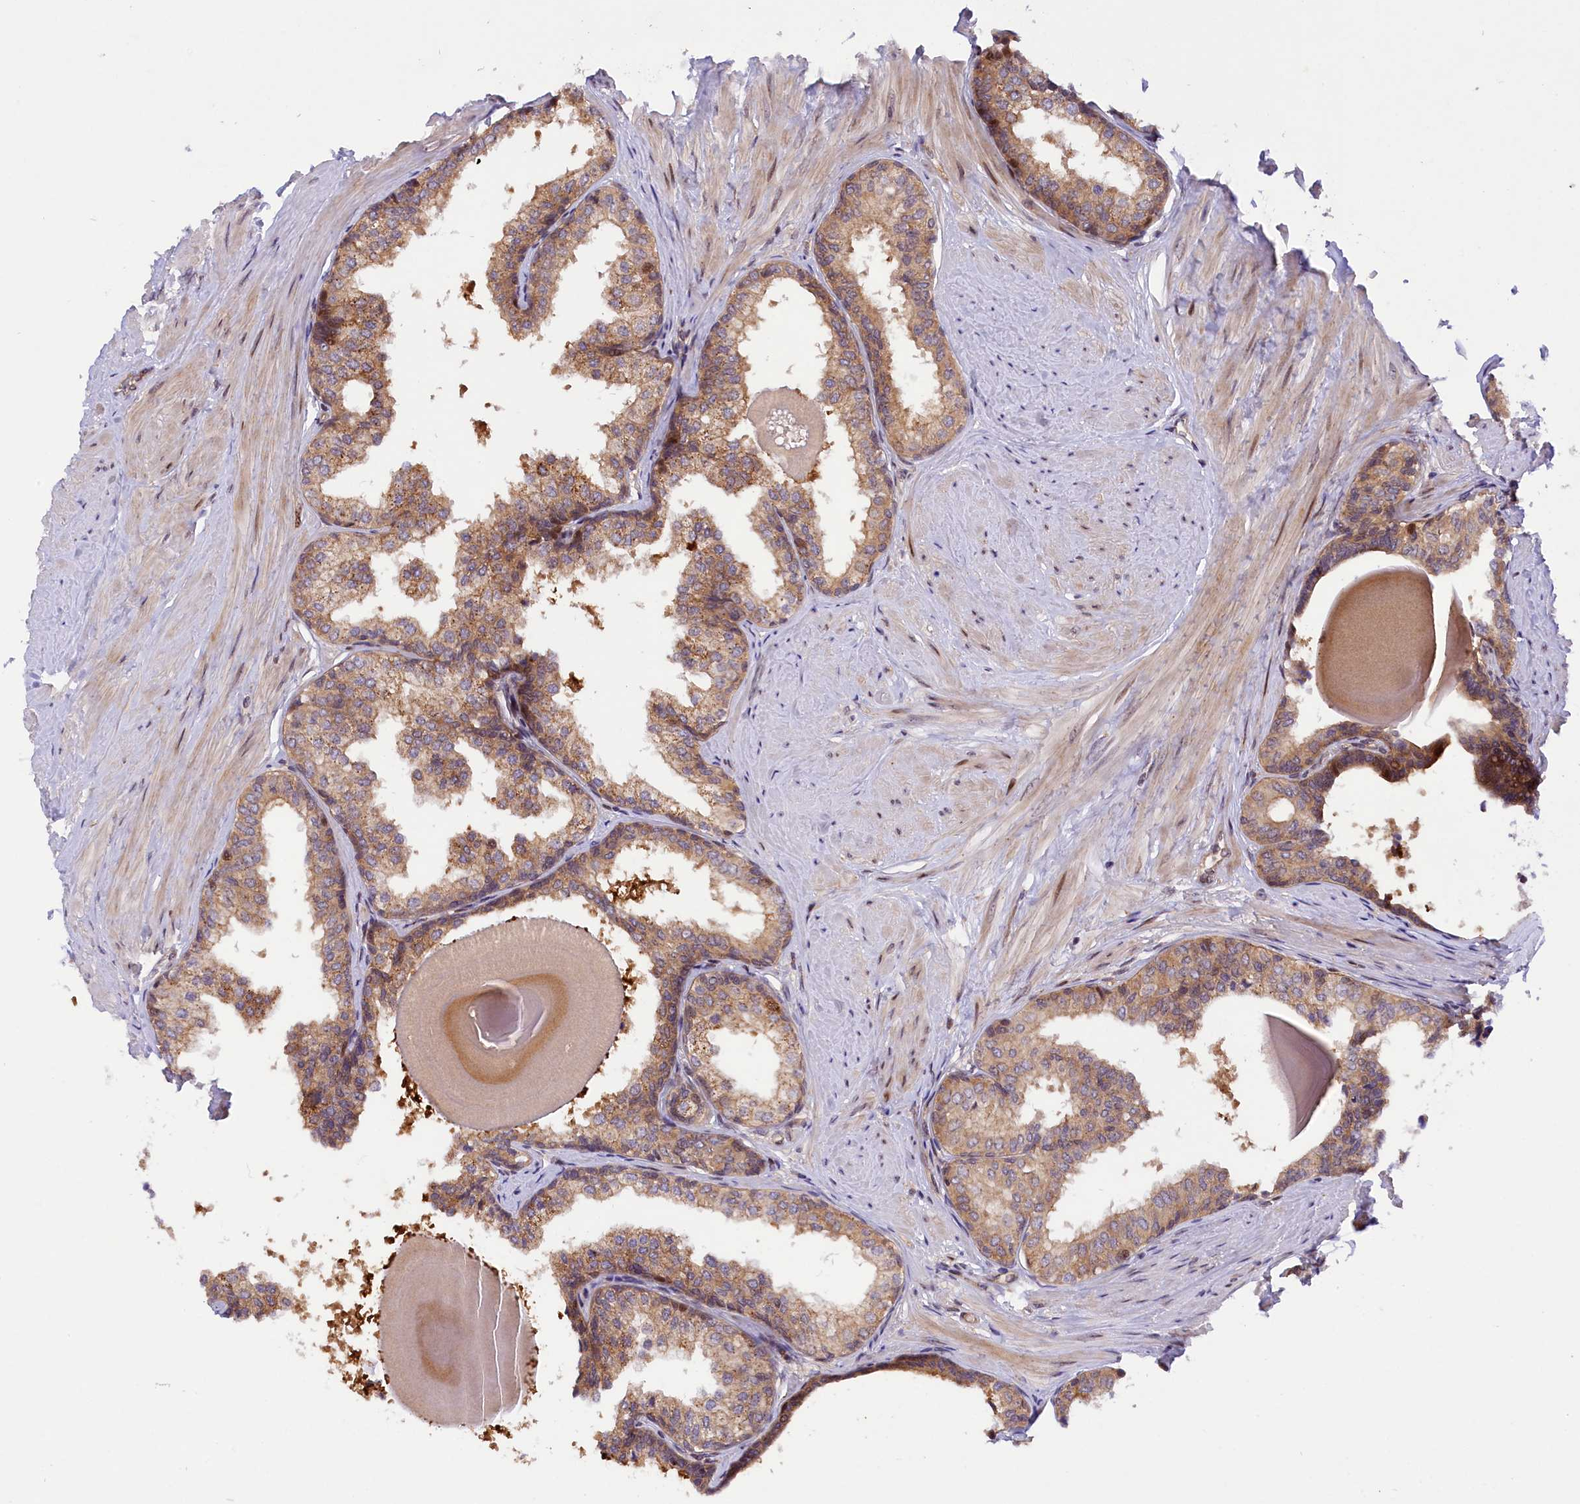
{"staining": {"intensity": "moderate", "quantity": ">75%", "location": "cytoplasmic/membranous"}, "tissue": "prostate", "cell_type": "Glandular cells", "image_type": "normal", "snomed": [{"axis": "morphology", "description": "Normal tissue, NOS"}, {"axis": "topography", "description": "Prostate"}], "caption": "A histopathology image of human prostate stained for a protein reveals moderate cytoplasmic/membranous brown staining in glandular cells.", "gene": "SAMD4A", "patient": {"sex": "male", "age": 48}}